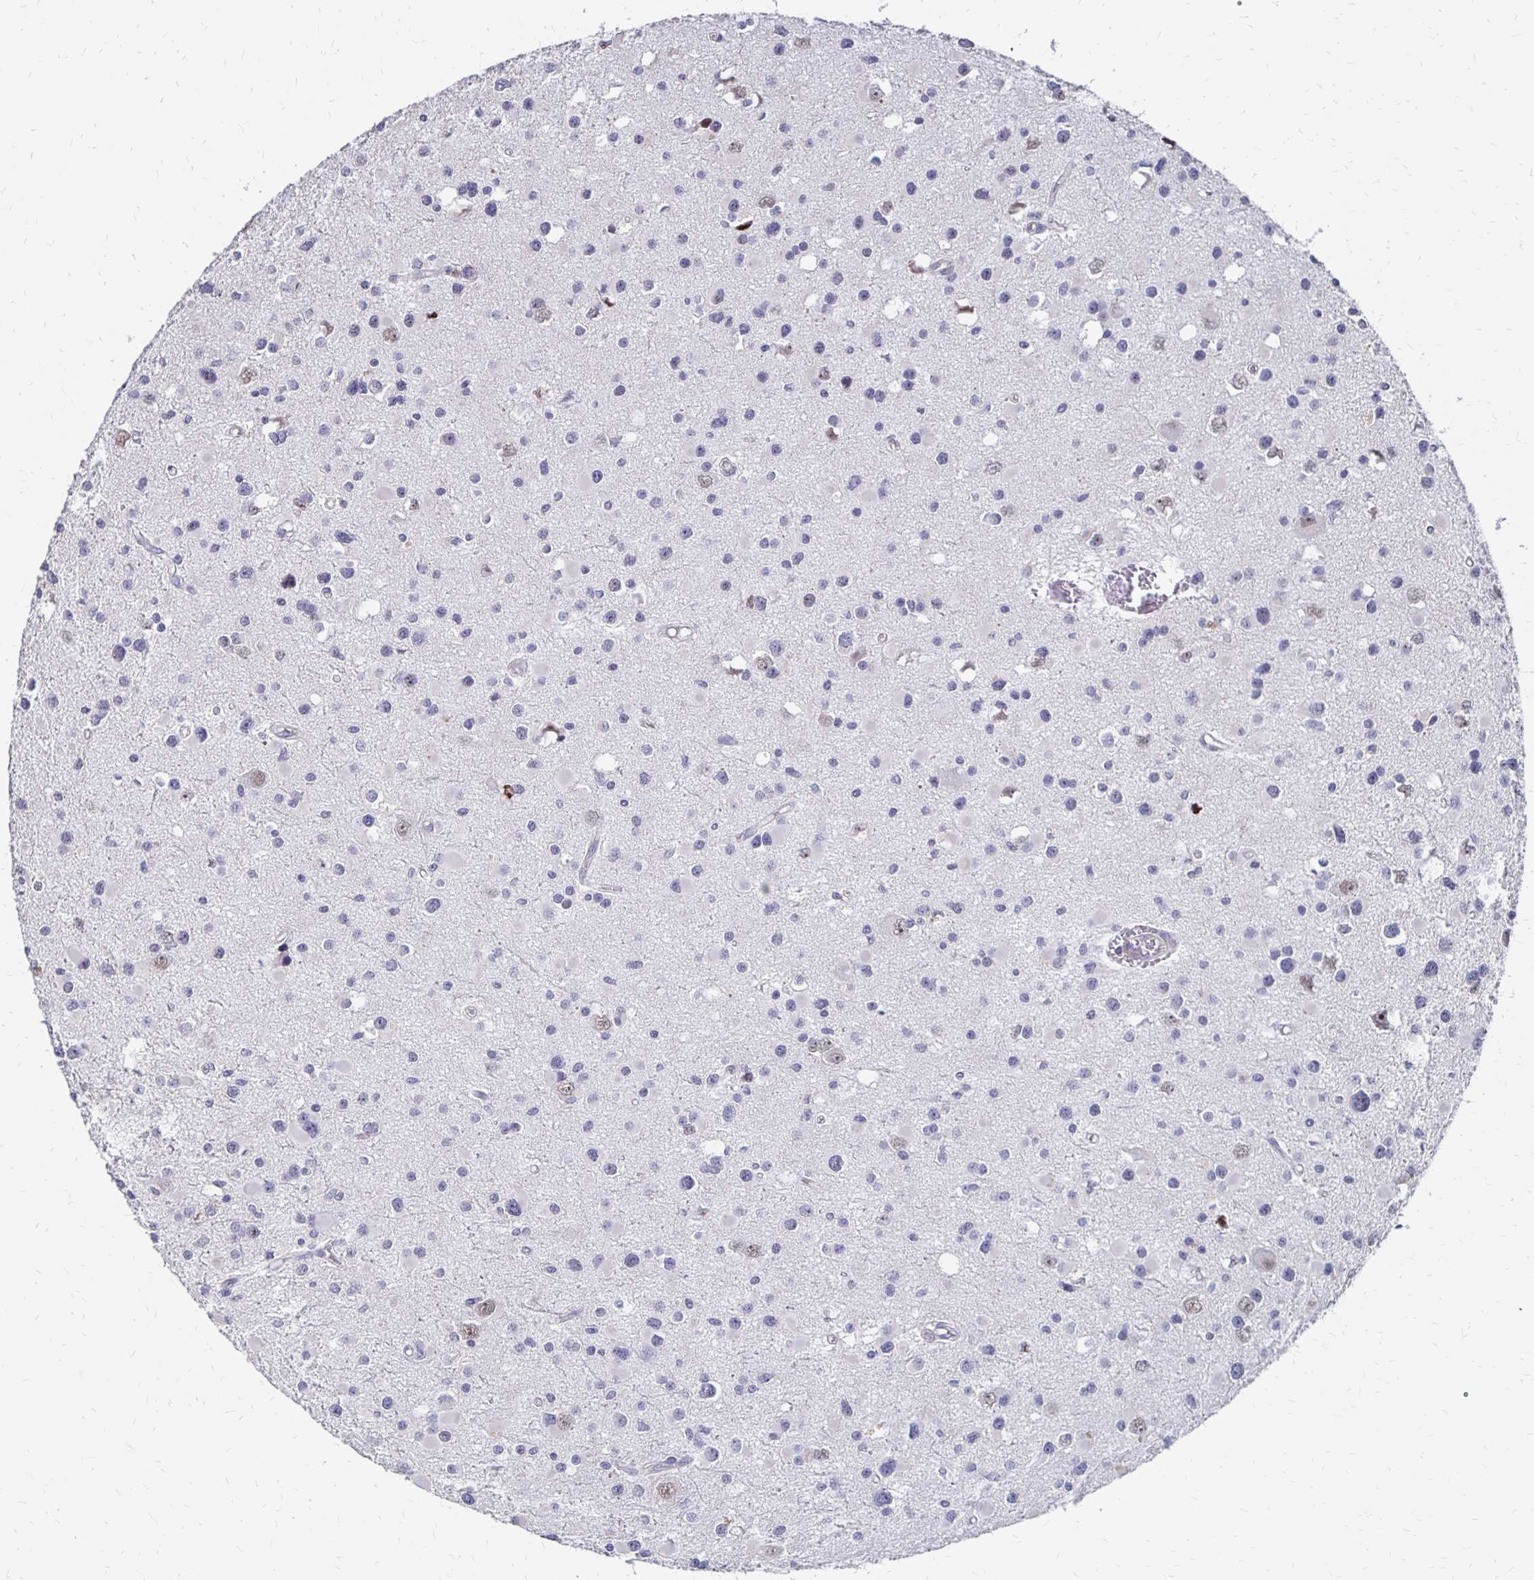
{"staining": {"intensity": "weak", "quantity": "<25%", "location": "nuclear"}, "tissue": "glioma", "cell_type": "Tumor cells", "image_type": "cancer", "snomed": [{"axis": "morphology", "description": "Glioma, malignant, High grade"}, {"axis": "topography", "description": "Brain"}], "caption": "Tumor cells are negative for protein expression in human glioma.", "gene": "ATOSB", "patient": {"sex": "male", "age": 54}}